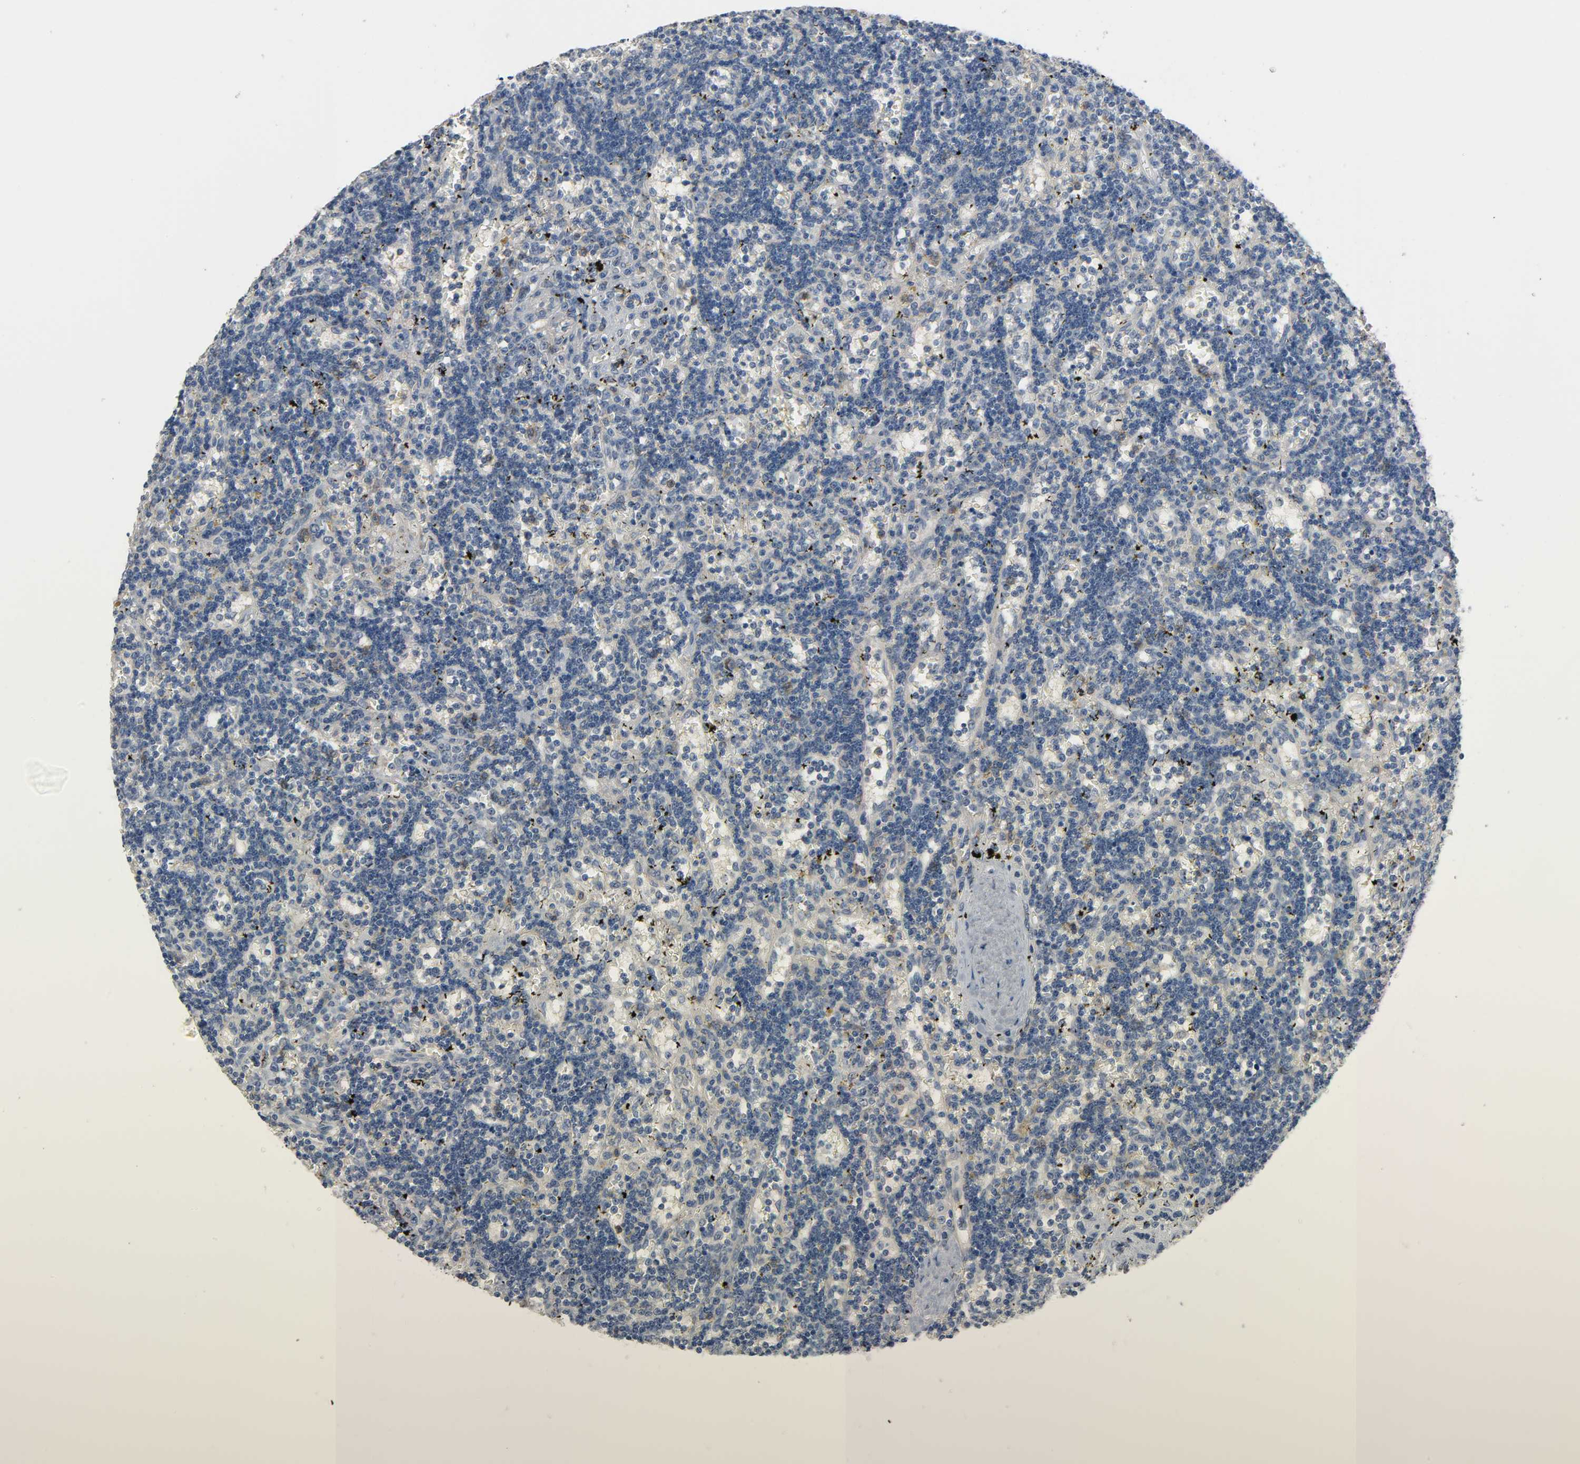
{"staining": {"intensity": "weak", "quantity": "<25%", "location": "cytoplasmic/membranous"}, "tissue": "lymphoma", "cell_type": "Tumor cells", "image_type": "cancer", "snomed": [{"axis": "morphology", "description": "Malignant lymphoma, non-Hodgkin's type, Low grade"}, {"axis": "topography", "description": "Spleen"}], "caption": "Immunohistochemical staining of human low-grade malignant lymphoma, non-Hodgkin's type demonstrates no significant staining in tumor cells.", "gene": "CD4", "patient": {"sex": "male", "age": 60}}